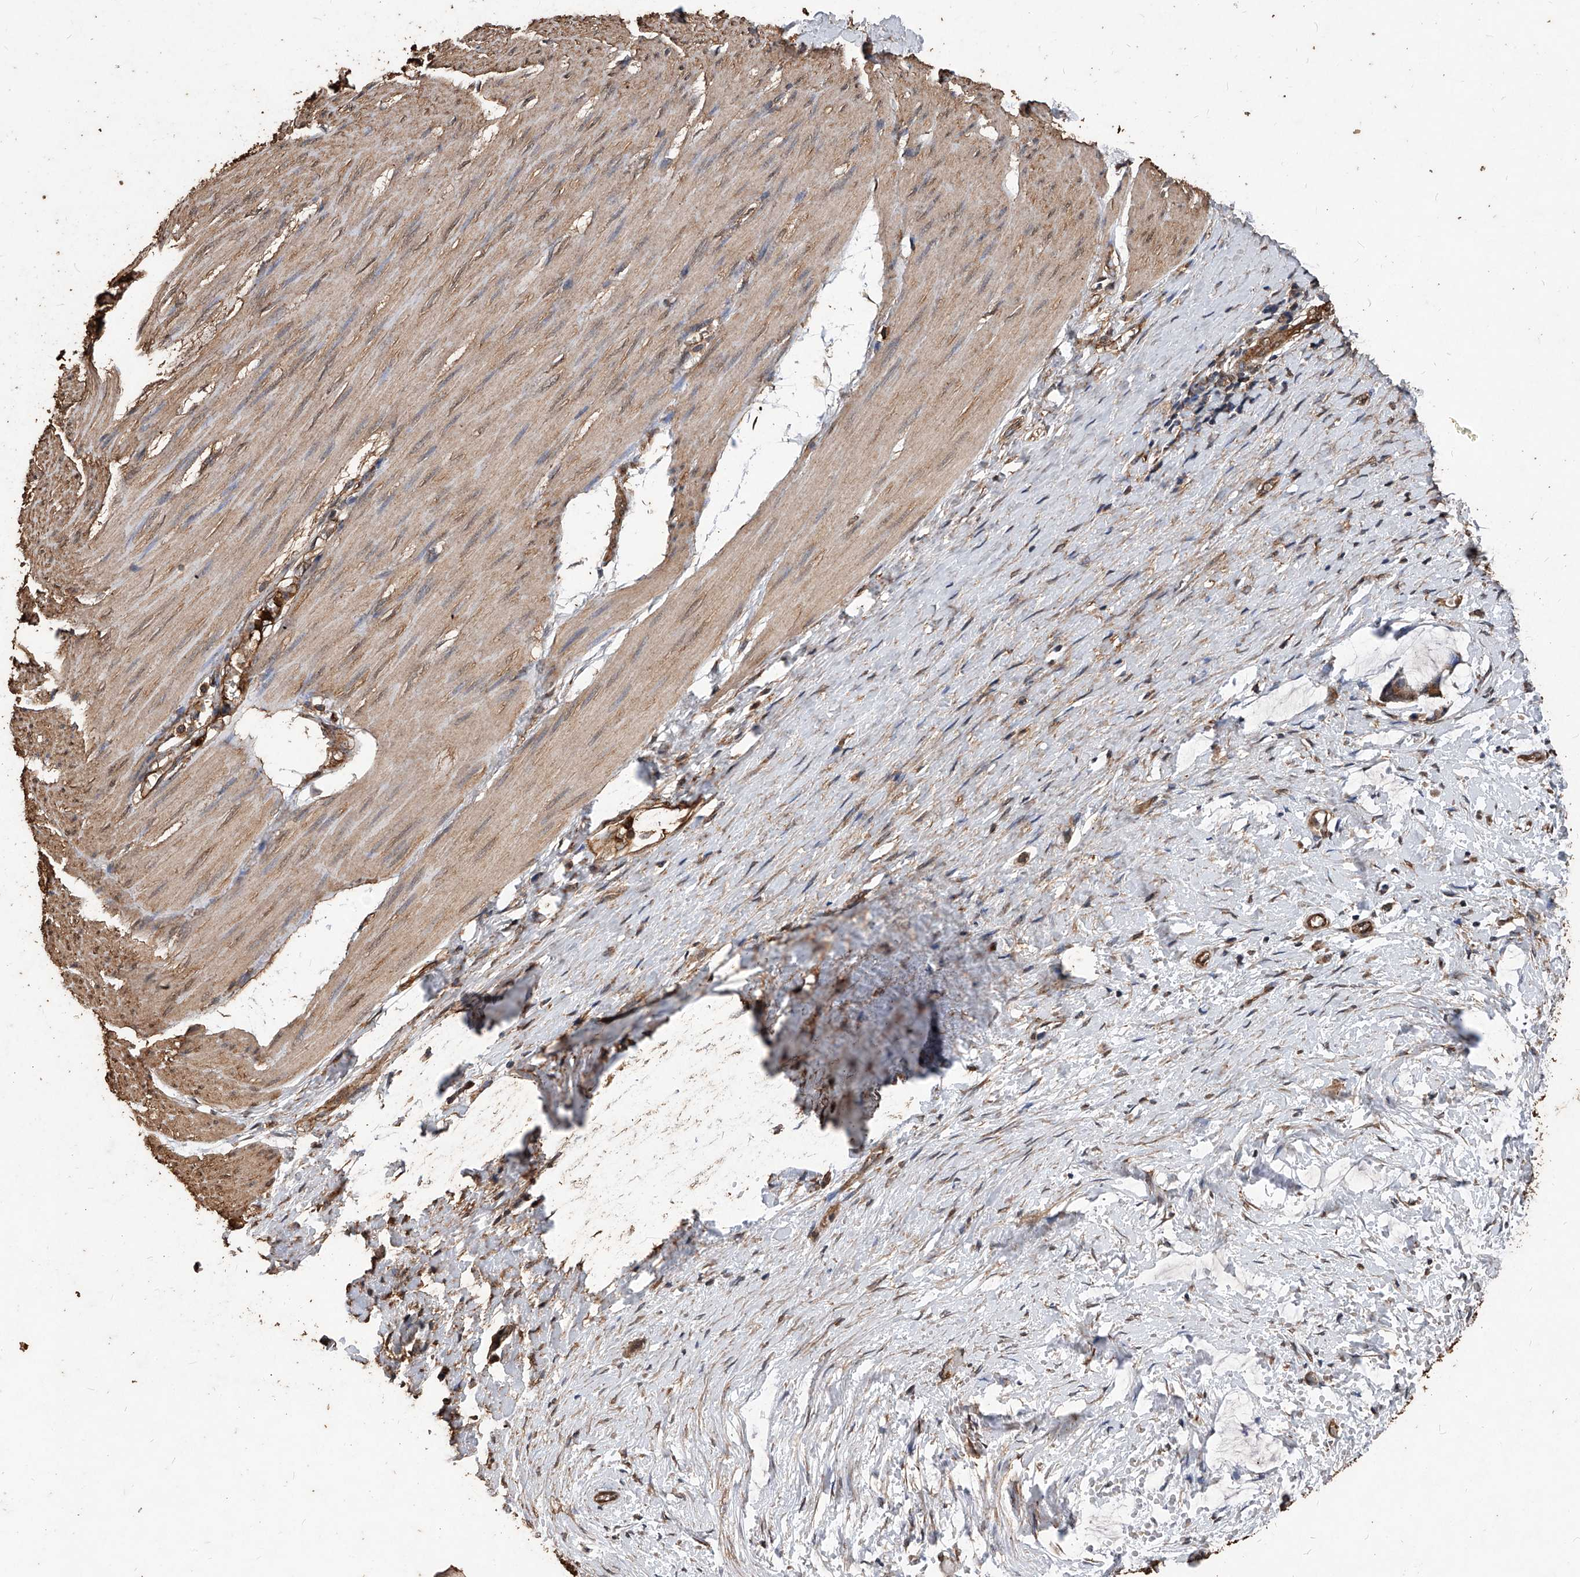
{"staining": {"intensity": "moderate", "quantity": ">75%", "location": "cytoplasmic/membranous"}, "tissue": "smooth muscle", "cell_type": "Smooth muscle cells", "image_type": "normal", "snomed": [{"axis": "morphology", "description": "Normal tissue, NOS"}, {"axis": "morphology", "description": "Adenocarcinoma, NOS"}, {"axis": "topography", "description": "Colon"}, {"axis": "topography", "description": "Peripheral nerve tissue"}], "caption": "The immunohistochemical stain shows moderate cytoplasmic/membranous positivity in smooth muscle cells of benign smooth muscle.", "gene": "UCP2", "patient": {"sex": "male", "age": 14}}